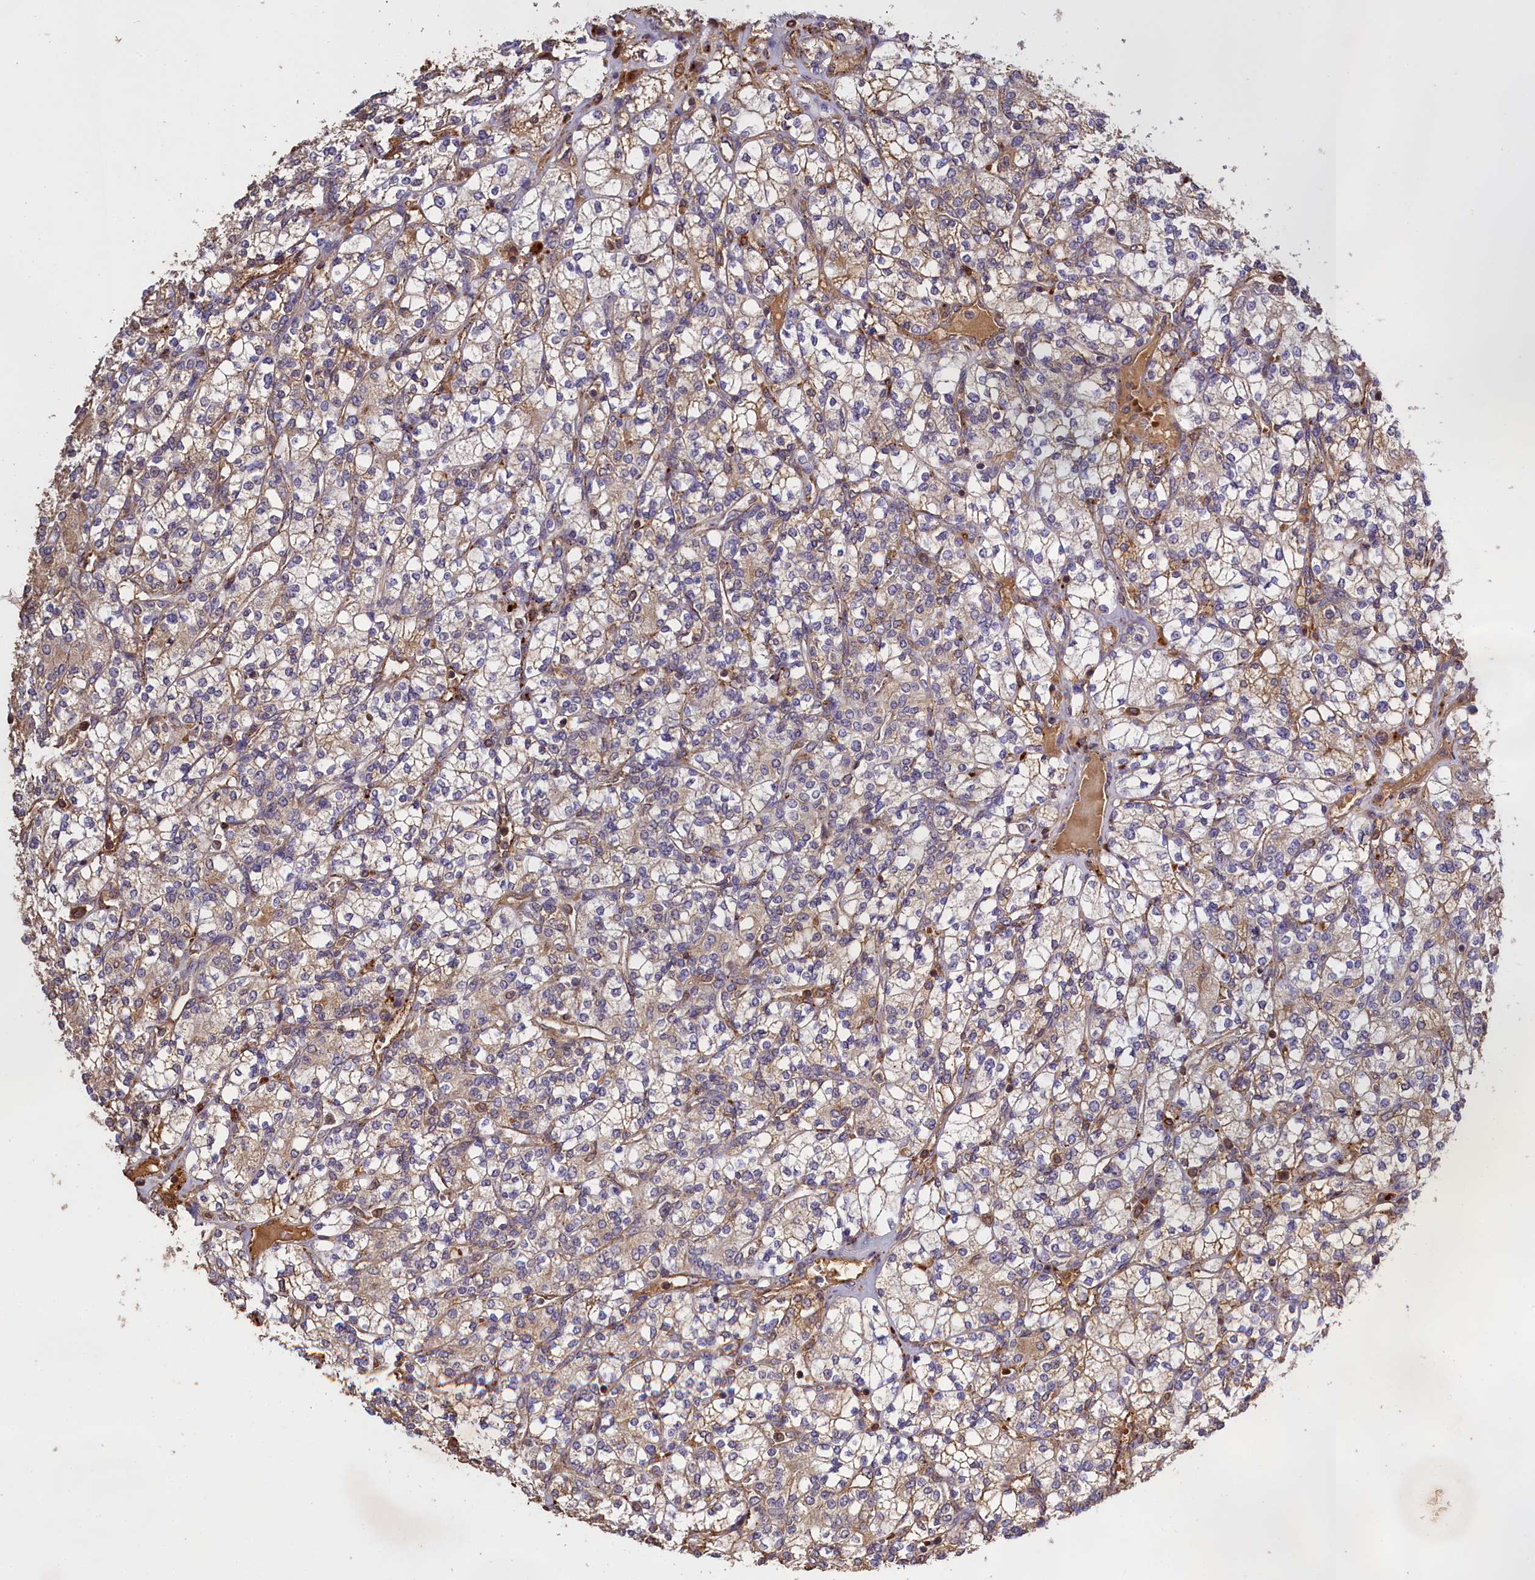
{"staining": {"intensity": "weak", "quantity": "25%-75%", "location": "cytoplasmic/membranous"}, "tissue": "renal cancer", "cell_type": "Tumor cells", "image_type": "cancer", "snomed": [{"axis": "morphology", "description": "Adenocarcinoma, NOS"}, {"axis": "topography", "description": "Kidney"}], "caption": "About 25%-75% of tumor cells in adenocarcinoma (renal) display weak cytoplasmic/membranous protein staining as visualized by brown immunohistochemical staining.", "gene": "CLRN2", "patient": {"sex": "male", "age": 77}}